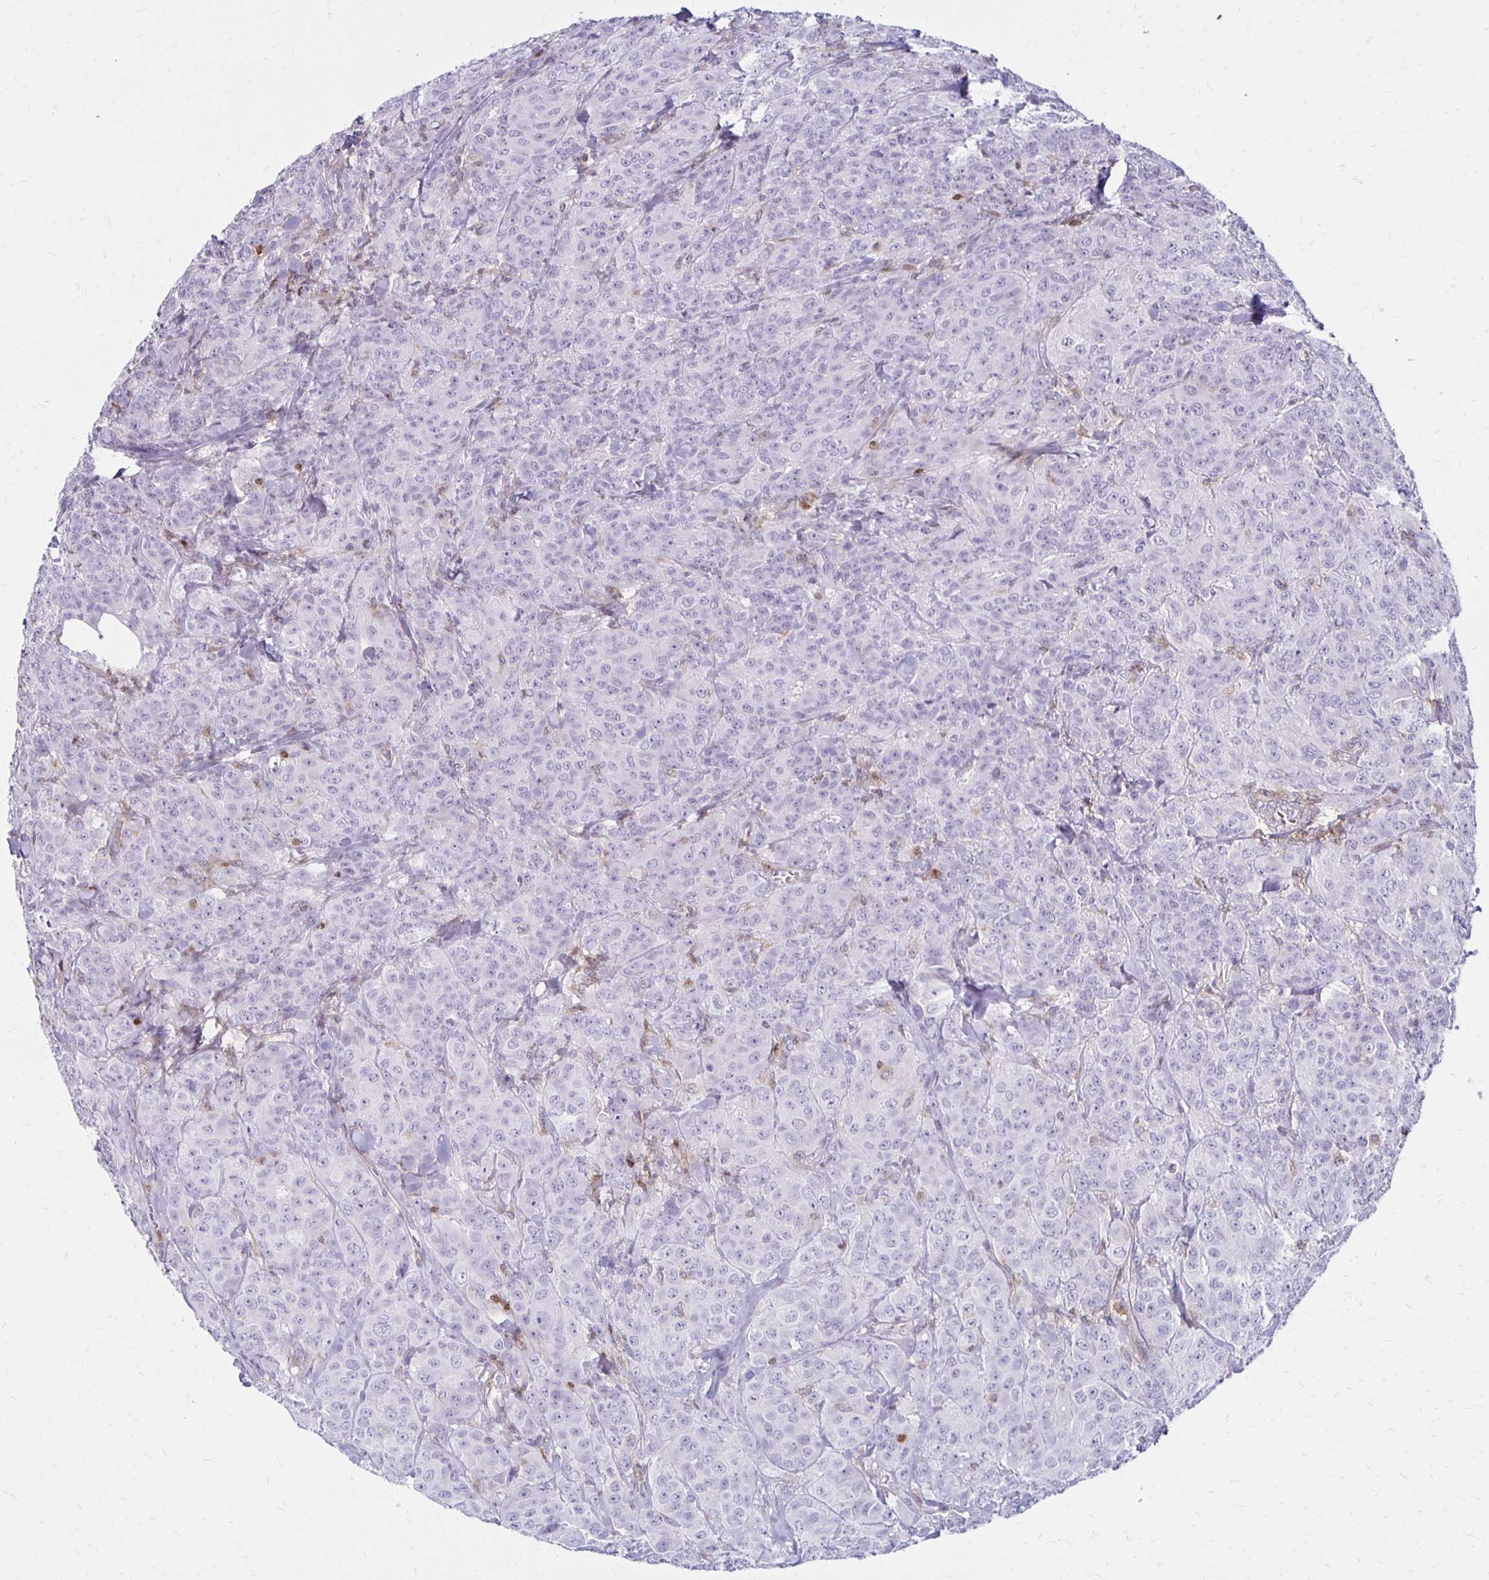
{"staining": {"intensity": "negative", "quantity": "none", "location": "none"}, "tissue": "breast cancer", "cell_type": "Tumor cells", "image_type": "cancer", "snomed": [{"axis": "morphology", "description": "Normal tissue, NOS"}, {"axis": "morphology", "description": "Duct carcinoma"}, {"axis": "topography", "description": "Breast"}], "caption": "IHC histopathology image of neoplastic tissue: human breast cancer stained with DAB (3,3'-diaminobenzidine) displays no significant protein staining in tumor cells. Nuclei are stained in blue.", "gene": "CCL21", "patient": {"sex": "female", "age": 43}}